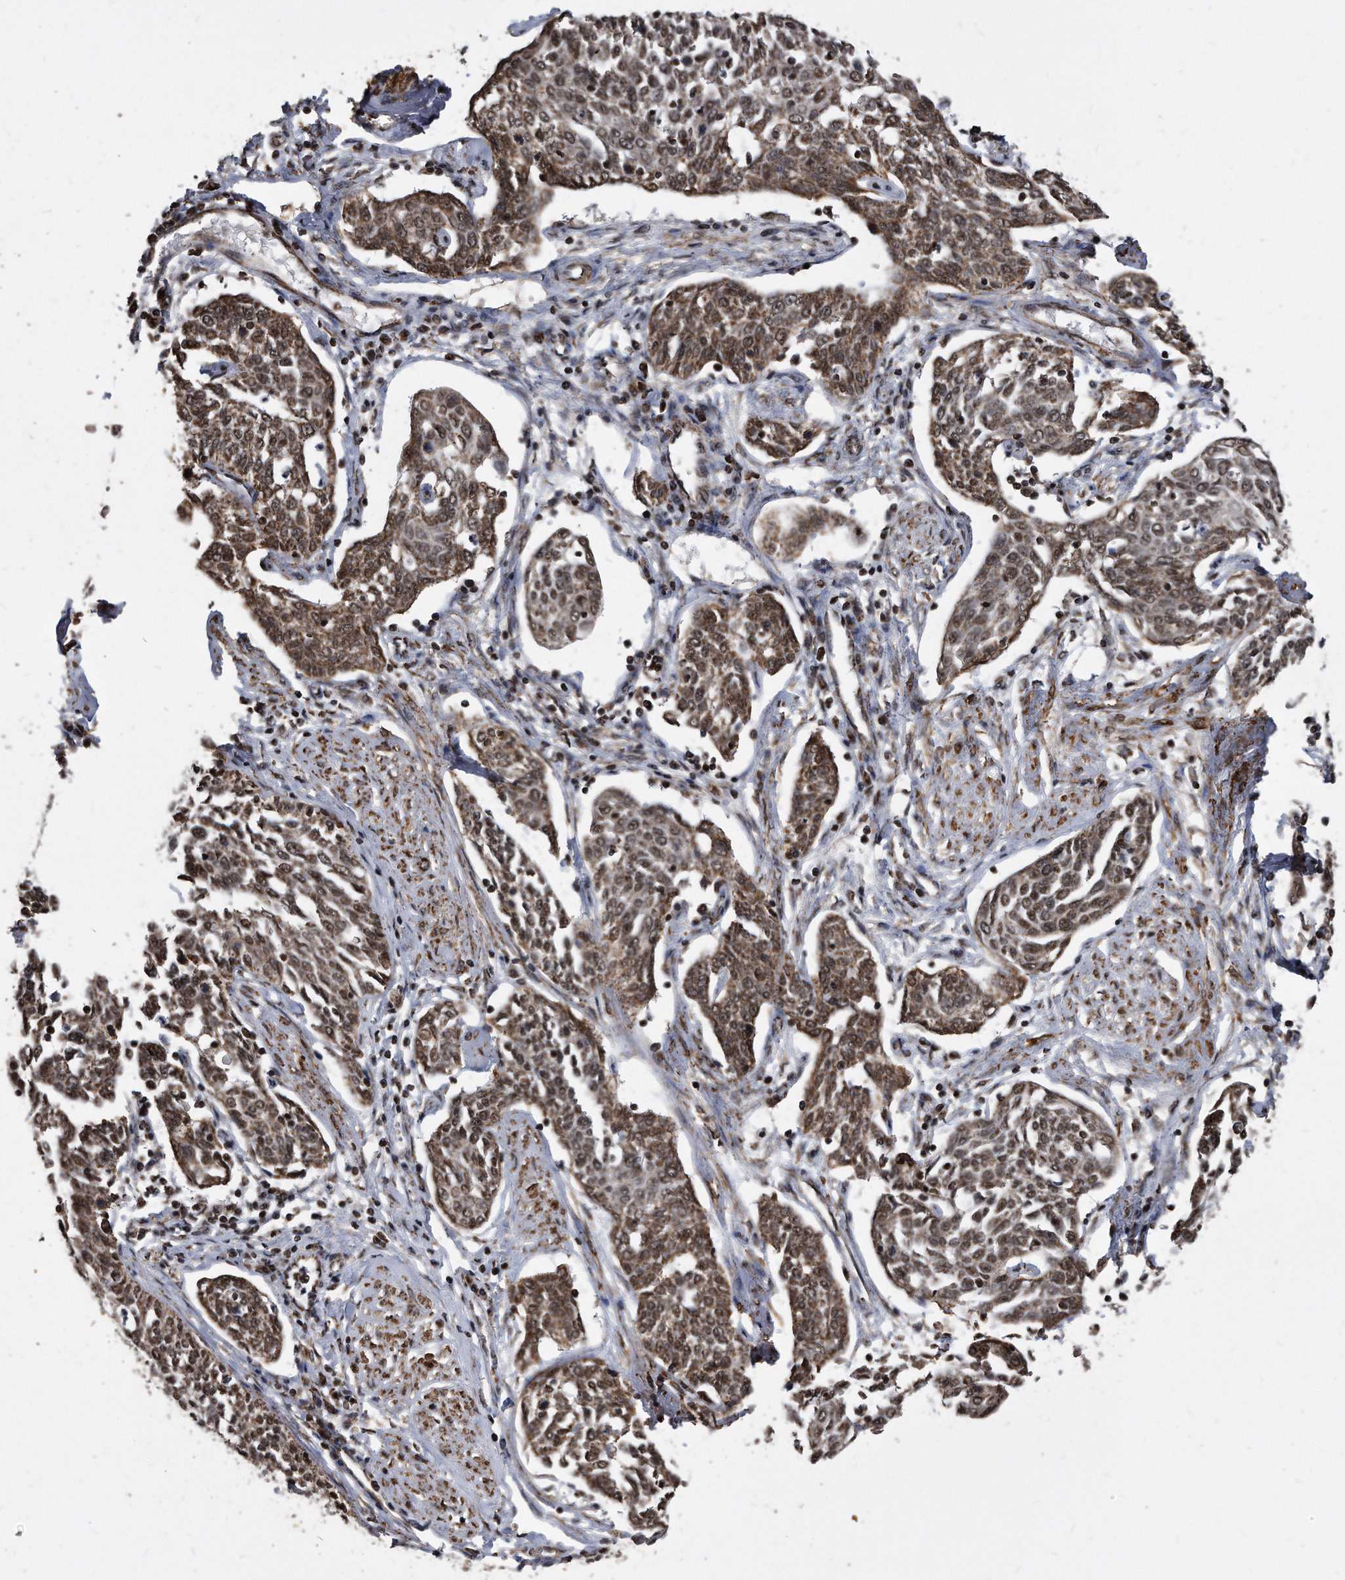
{"staining": {"intensity": "moderate", "quantity": ">75%", "location": "cytoplasmic/membranous,nuclear"}, "tissue": "cervical cancer", "cell_type": "Tumor cells", "image_type": "cancer", "snomed": [{"axis": "morphology", "description": "Squamous cell carcinoma, NOS"}, {"axis": "topography", "description": "Cervix"}], "caption": "Squamous cell carcinoma (cervical) stained for a protein shows moderate cytoplasmic/membranous and nuclear positivity in tumor cells. (Stains: DAB in brown, nuclei in blue, Microscopy: brightfield microscopy at high magnification).", "gene": "DUSP22", "patient": {"sex": "female", "age": 34}}